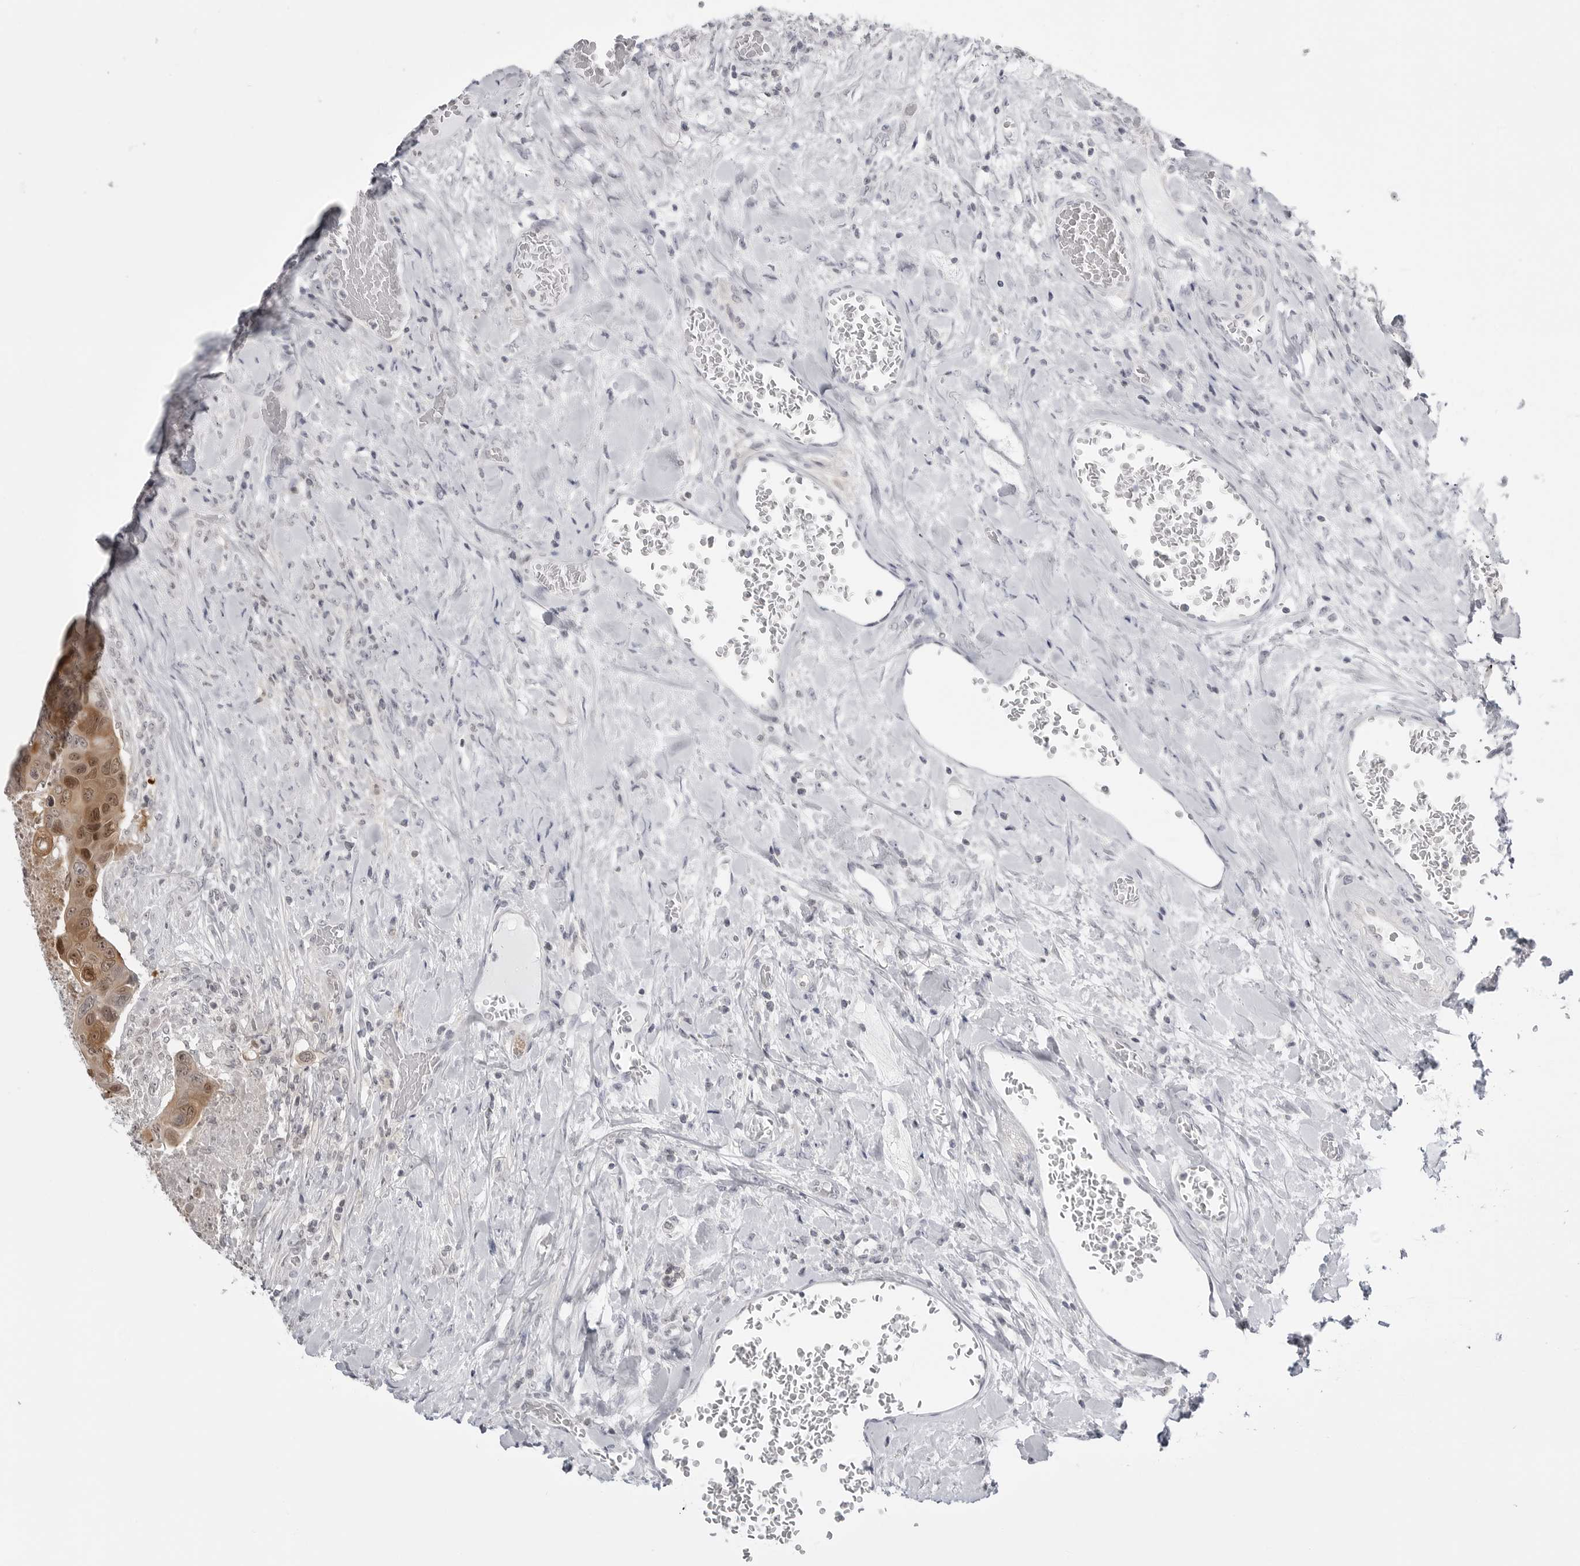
{"staining": {"intensity": "moderate", "quantity": "<25%", "location": "cytoplasmic/membranous,nuclear"}, "tissue": "colorectal cancer", "cell_type": "Tumor cells", "image_type": "cancer", "snomed": [{"axis": "morphology", "description": "Adenocarcinoma, NOS"}, {"axis": "topography", "description": "Rectum"}], "caption": "A photomicrograph of colorectal cancer (adenocarcinoma) stained for a protein reveals moderate cytoplasmic/membranous and nuclear brown staining in tumor cells.", "gene": "YWHAG", "patient": {"sex": "male", "age": 63}}